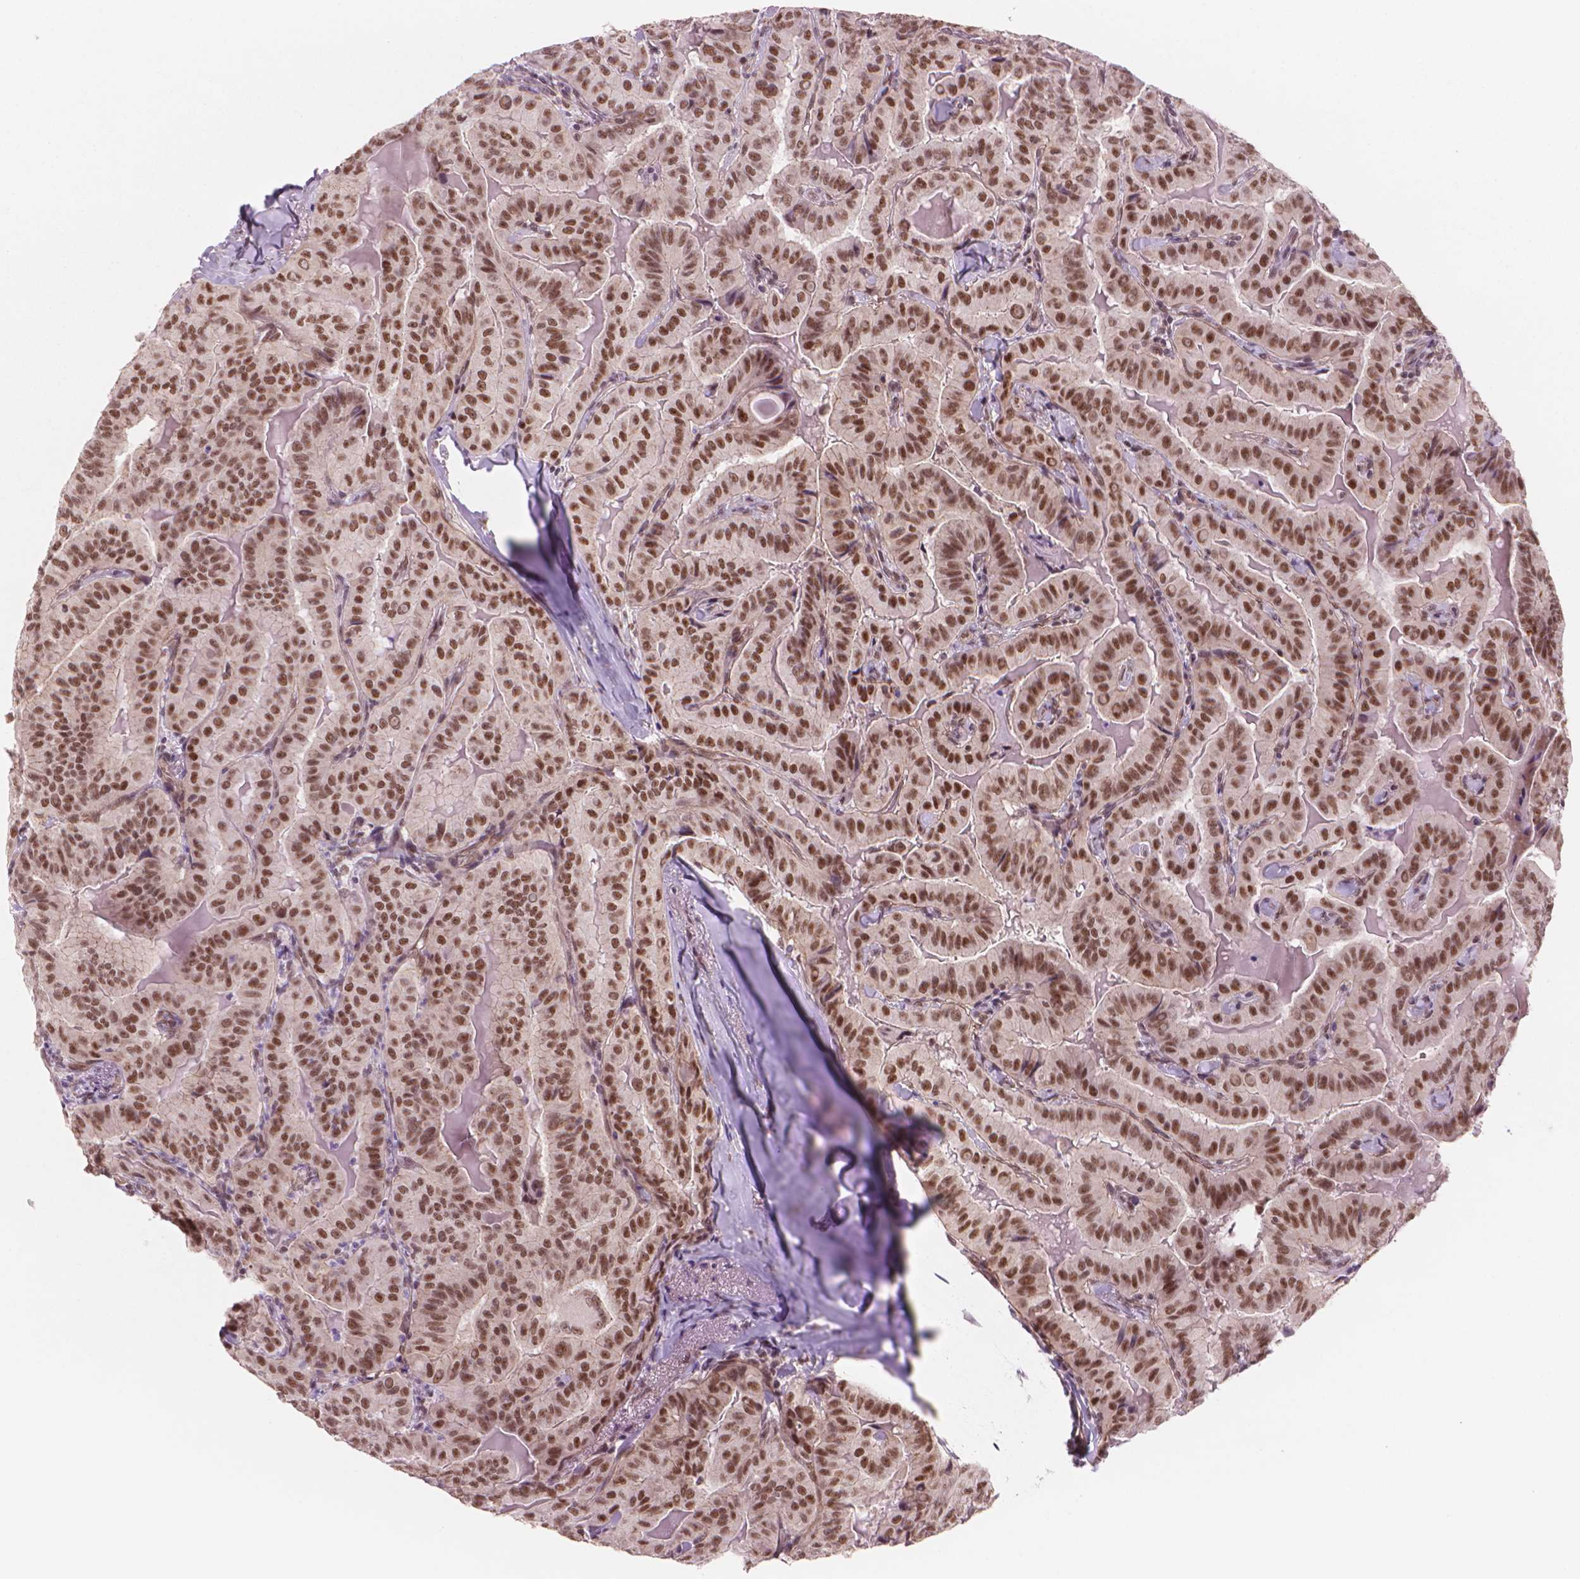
{"staining": {"intensity": "strong", "quantity": ">75%", "location": "nuclear"}, "tissue": "thyroid cancer", "cell_type": "Tumor cells", "image_type": "cancer", "snomed": [{"axis": "morphology", "description": "Papillary adenocarcinoma, NOS"}, {"axis": "topography", "description": "Thyroid gland"}], "caption": "High-power microscopy captured an immunohistochemistry histopathology image of papillary adenocarcinoma (thyroid), revealing strong nuclear staining in approximately >75% of tumor cells.", "gene": "POLR3D", "patient": {"sex": "female", "age": 68}}